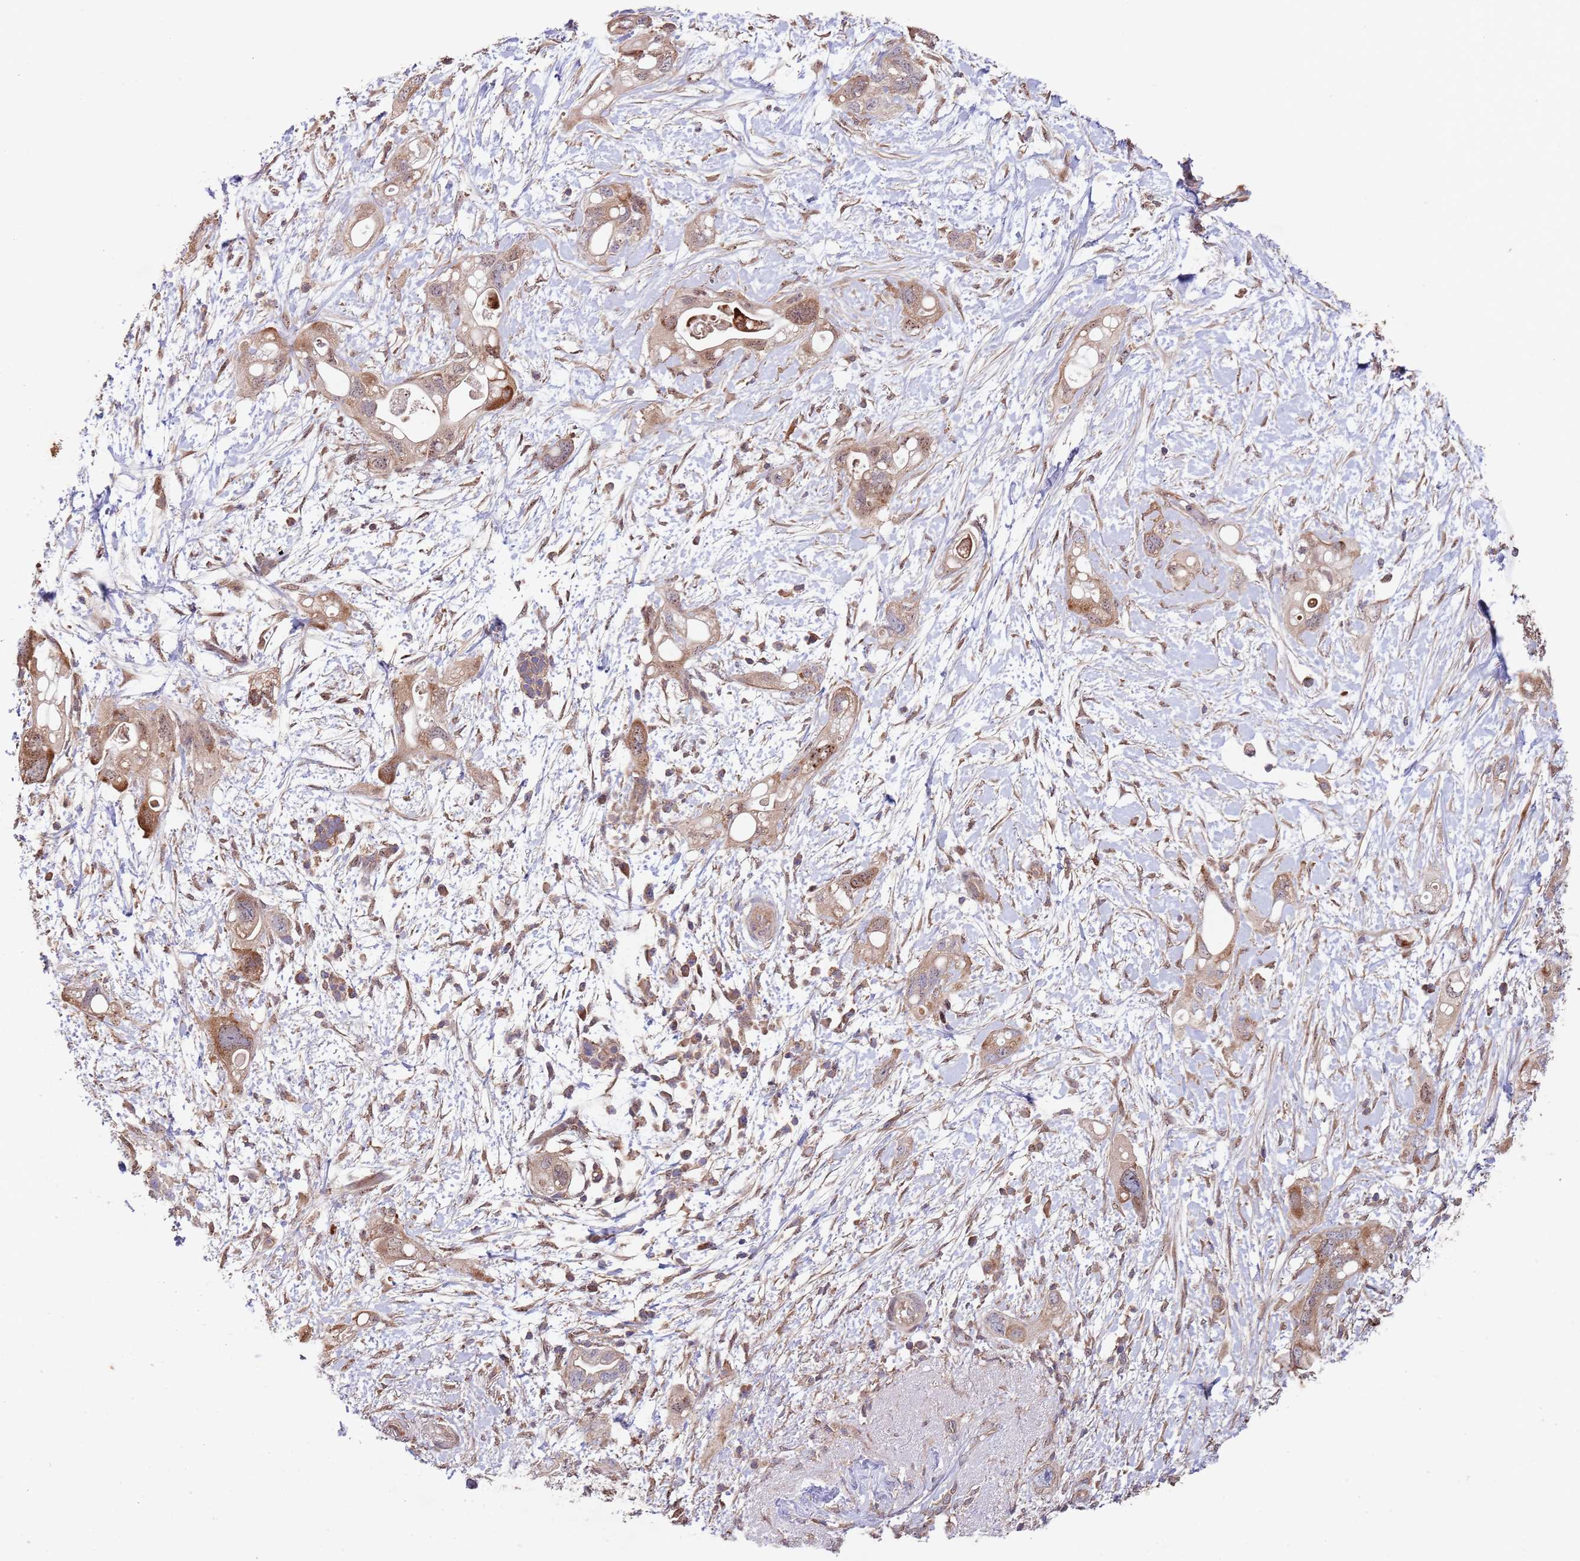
{"staining": {"intensity": "moderate", "quantity": ">75%", "location": "cytoplasmic/membranous,nuclear"}, "tissue": "pancreatic cancer", "cell_type": "Tumor cells", "image_type": "cancer", "snomed": [{"axis": "morphology", "description": "Adenocarcinoma, NOS"}, {"axis": "topography", "description": "Pancreas"}], "caption": "A brown stain shows moderate cytoplasmic/membranous and nuclear expression of a protein in adenocarcinoma (pancreatic) tumor cells. The staining was performed using DAB to visualize the protein expression in brown, while the nuclei were stained in blue with hematoxylin (Magnification: 20x).", "gene": "RNF19B", "patient": {"sex": "female", "age": 72}}